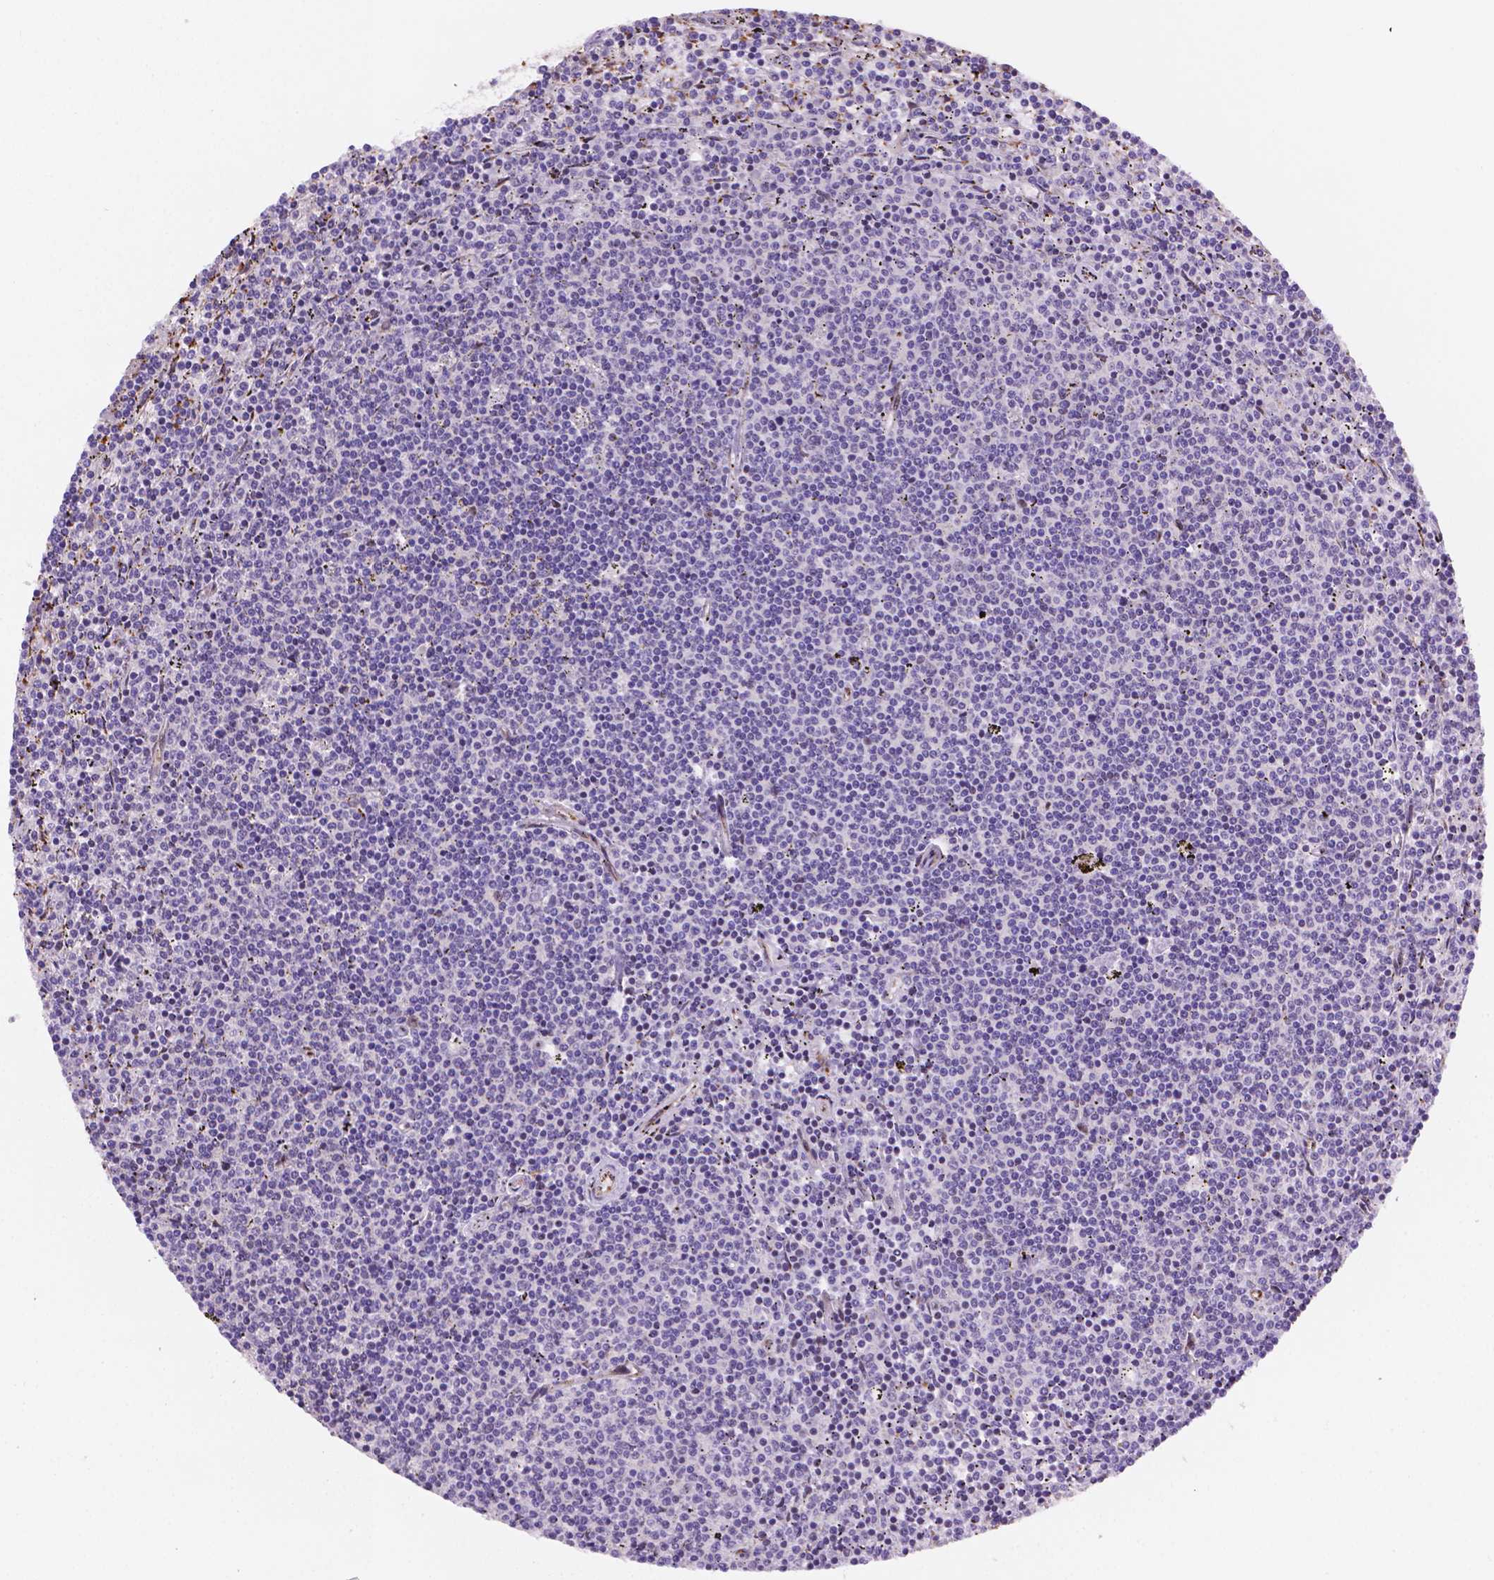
{"staining": {"intensity": "negative", "quantity": "none", "location": "none"}, "tissue": "lymphoma", "cell_type": "Tumor cells", "image_type": "cancer", "snomed": [{"axis": "morphology", "description": "Malignant lymphoma, non-Hodgkin's type, Low grade"}, {"axis": "topography", "description": "Spleen"}], "caption": "This is an immunohistochemistry image of low-grade malignant lymphoma, non-Hodgkin's type. There is no expression in tumor cells.", "gene": "FNIP1", "patient": {"sex": "female", "age": 50}}